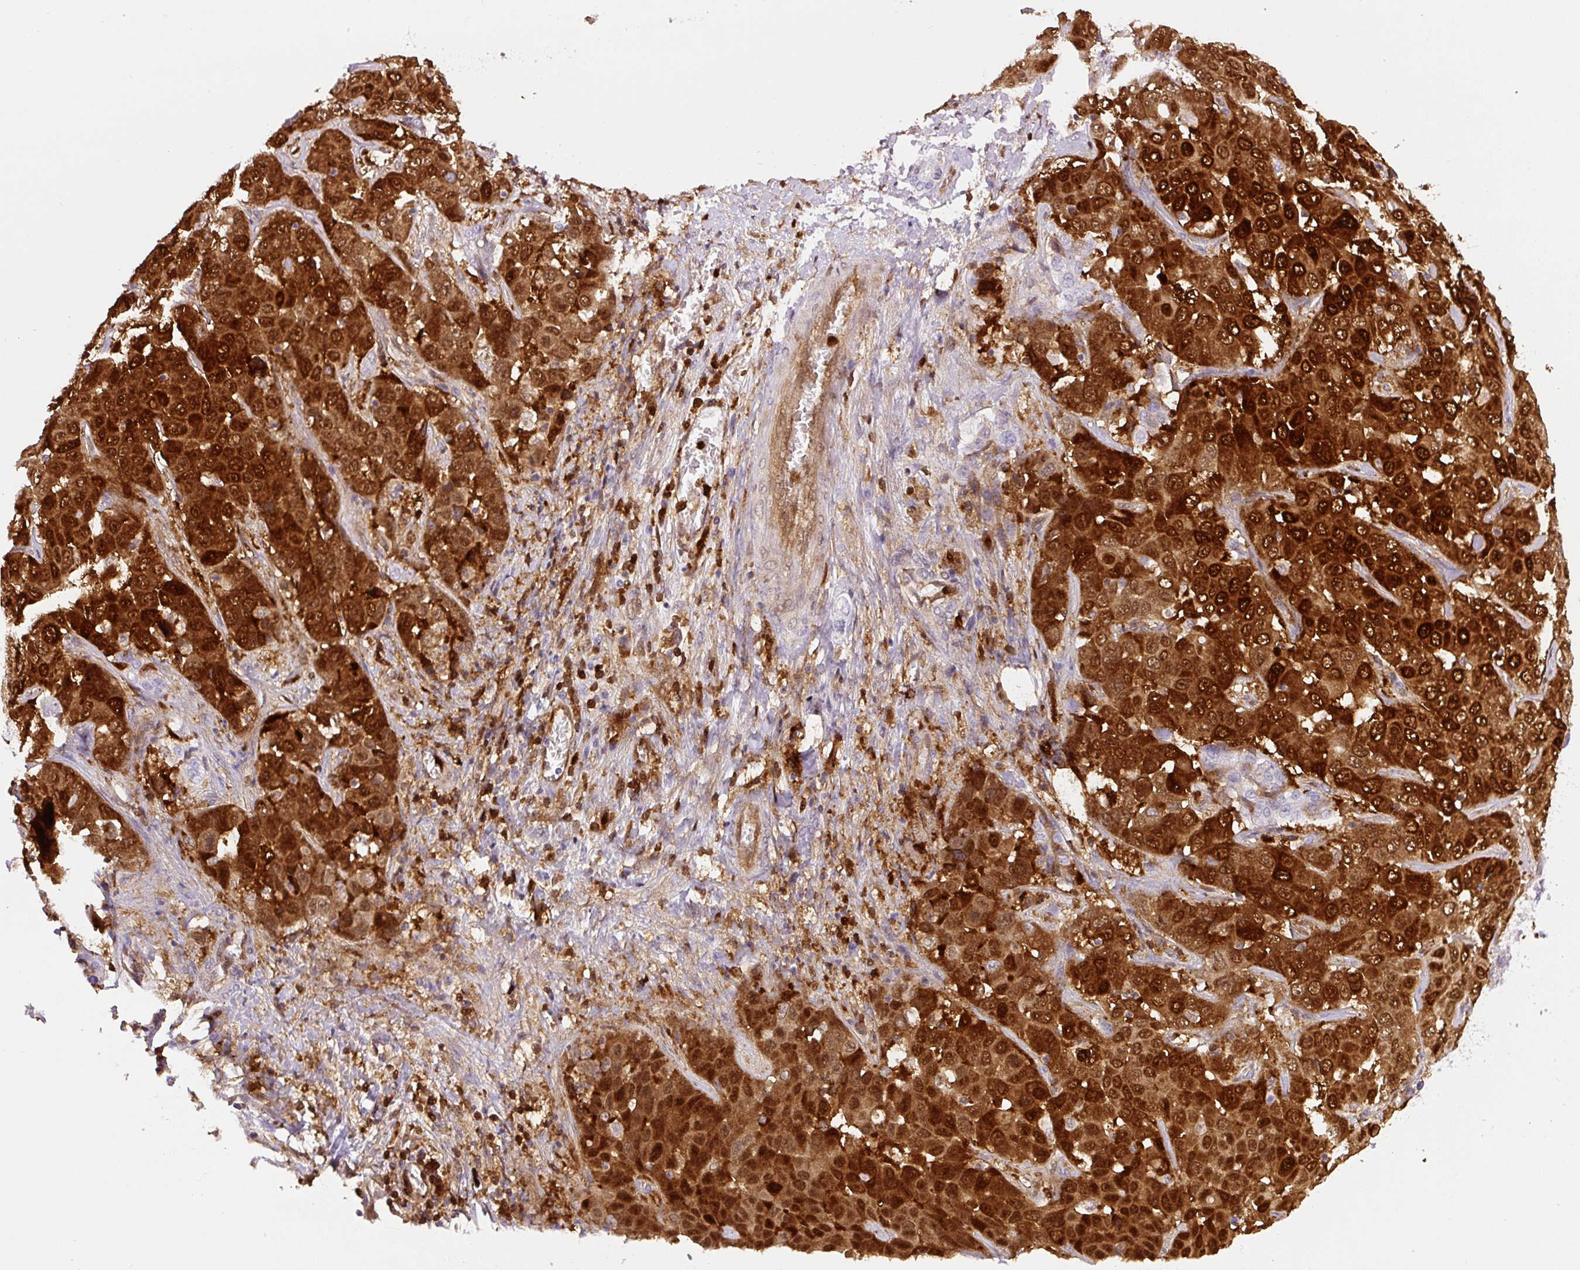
{"staining": {"intensity": "strong", "quantity": ">75%", "location": "cytoplasmic/membranous,nuclear"}, "tissue": "liver cancer", "cell_type": "Tumor cells", "image_type": "cancer", "snomed": [{"axis": "morphology", "description": "Cholangiocarcinoma"}, {"axis": "topography", "description": "Liver"}], "caption": "Protein analysis of liver cancer (cholangiocarcinoma) tissue reveals strong cytoplasmic/membranous and nuclear positivity in approximately >75% of tumor cells.", "gene": "ANXA1", "patient": {"sex": "female", "age": 52}}